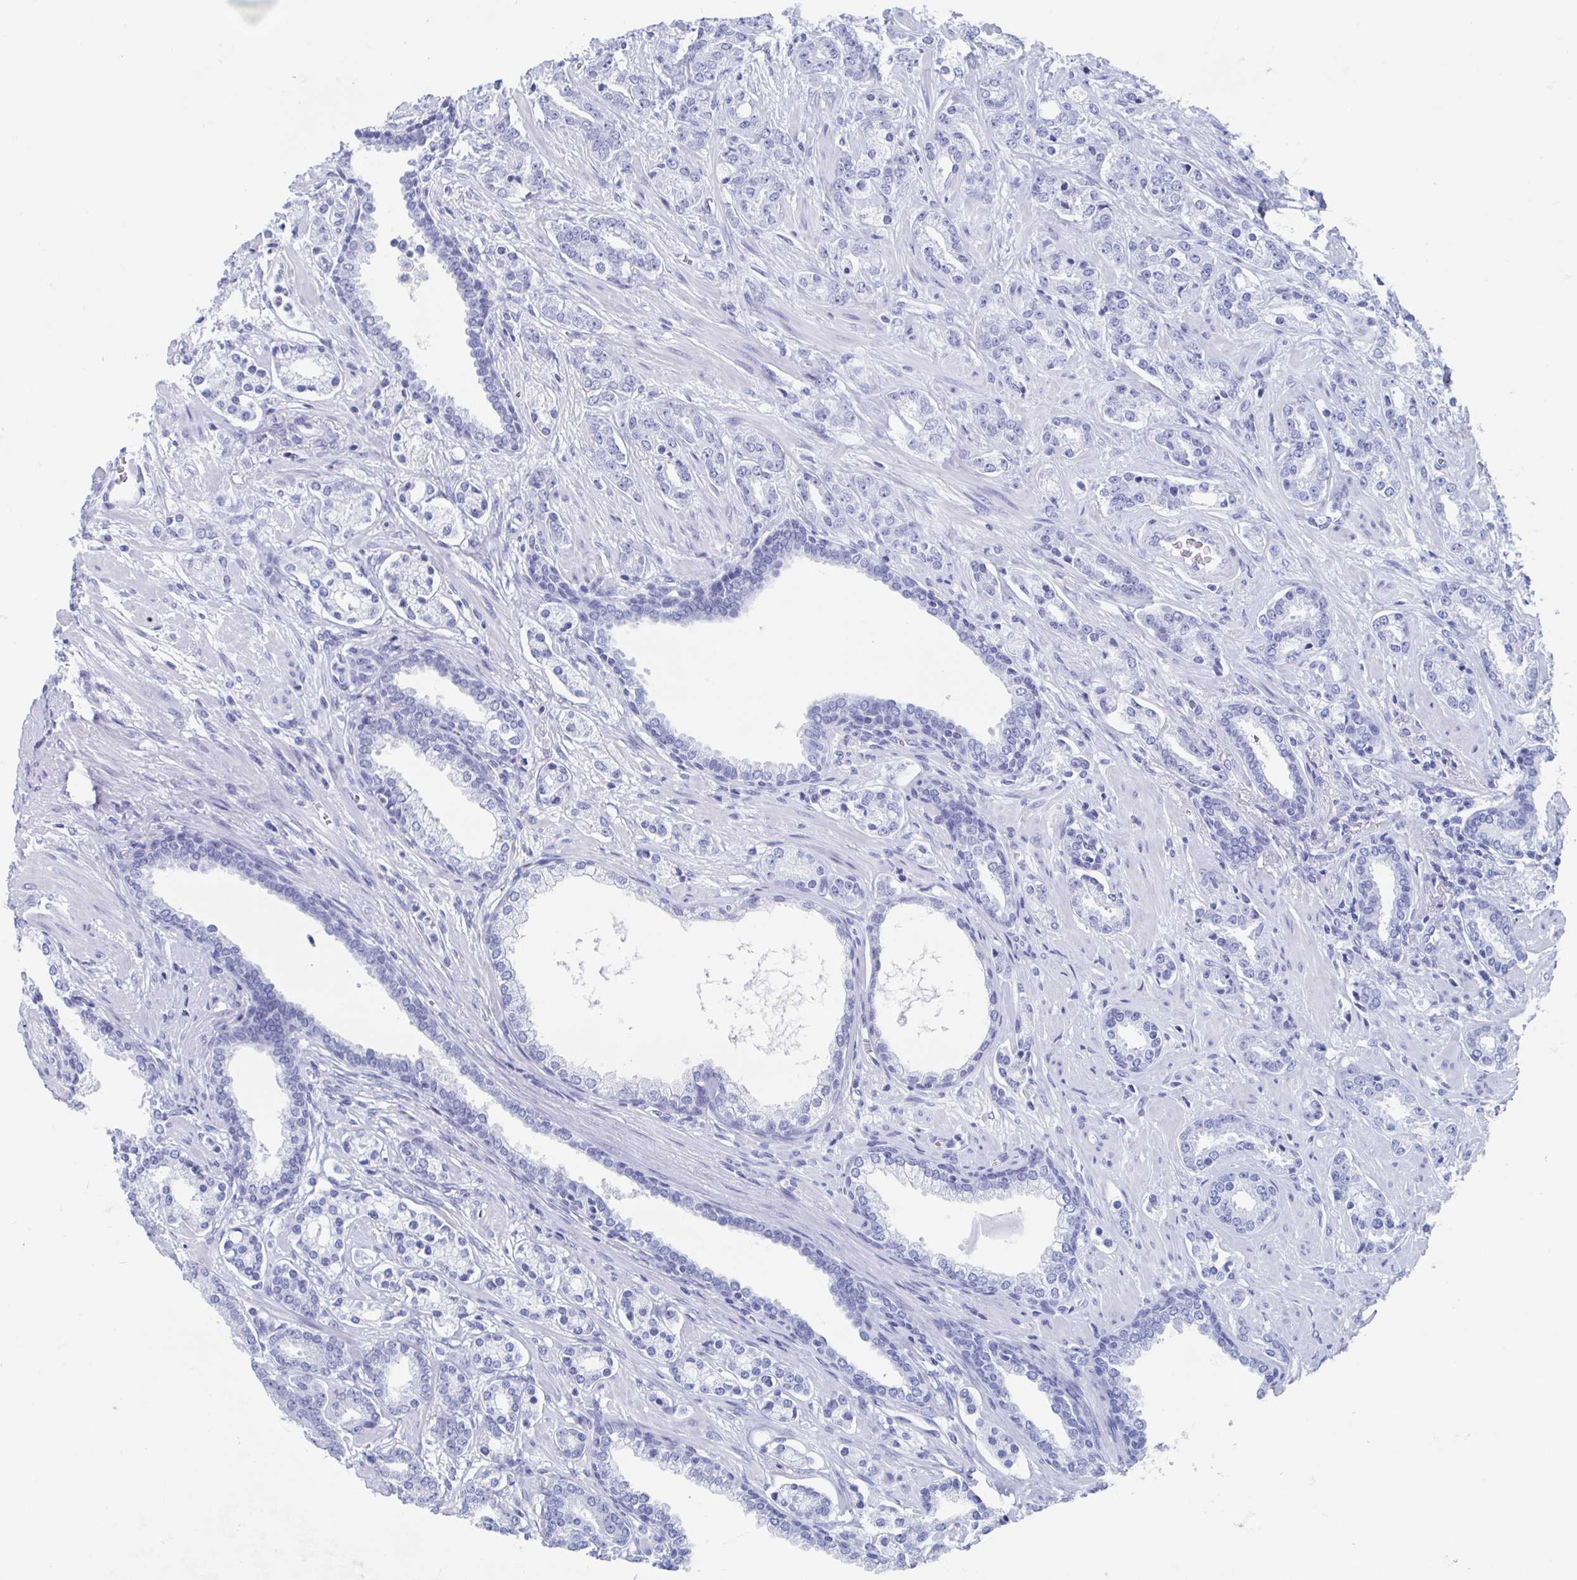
{"staining": {"intensity": "negative", "quantity": "none", "location": "none"}, "tissue": "prostate cancer", "cell_type": "Tumor cells", "image_type": "cancer", "snomed": [{"axis": "morphology", "description": "Adenocarcinoma, High grade"}, {"axis": "topography", "description": "Prostate"}], "caption": "High magnification brightfield microscopy of prostate high-grade adenocarcinoma stained with DAB (brown) and counterstained with hematoxylin (blue): tumor cells show no significant expression.", "gene": "HDGFL1", "patient": {"sex": "male", "age": 60}}